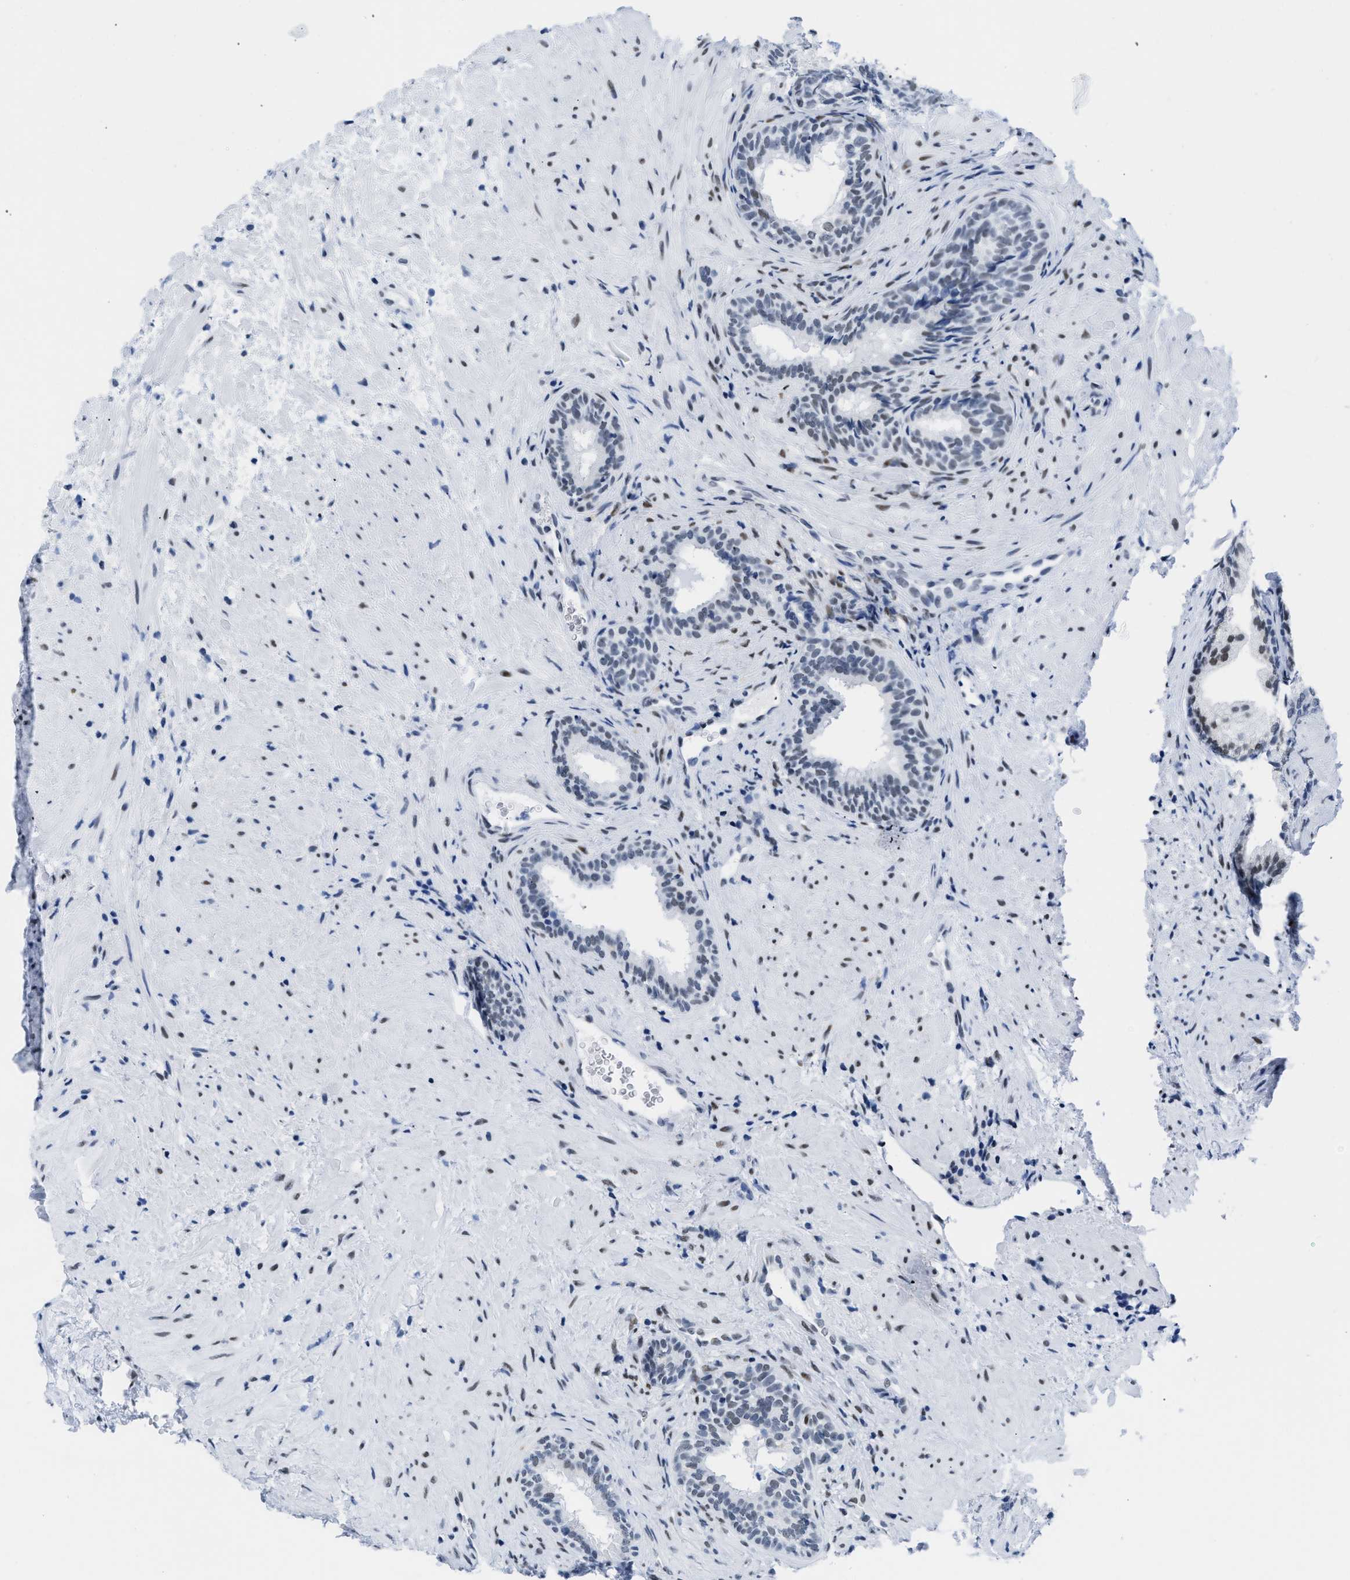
{"staining": {"intensity": "weak", "quantity": "<25%", "location": "nuclear"}, "tissue": "prostate", "cell_type": "Glandular cells", "image_type": "normal", "snomed": [{"axis": "morphology", "description": "Normal tissue, NOS"}, {"axis": "topography", "description": "Prostate"}], "caption": "IHC of benign prostate displays no staining in glandular cells.", "gene": "CTBP1", "patient": {"sex": "male", "age": 76}}